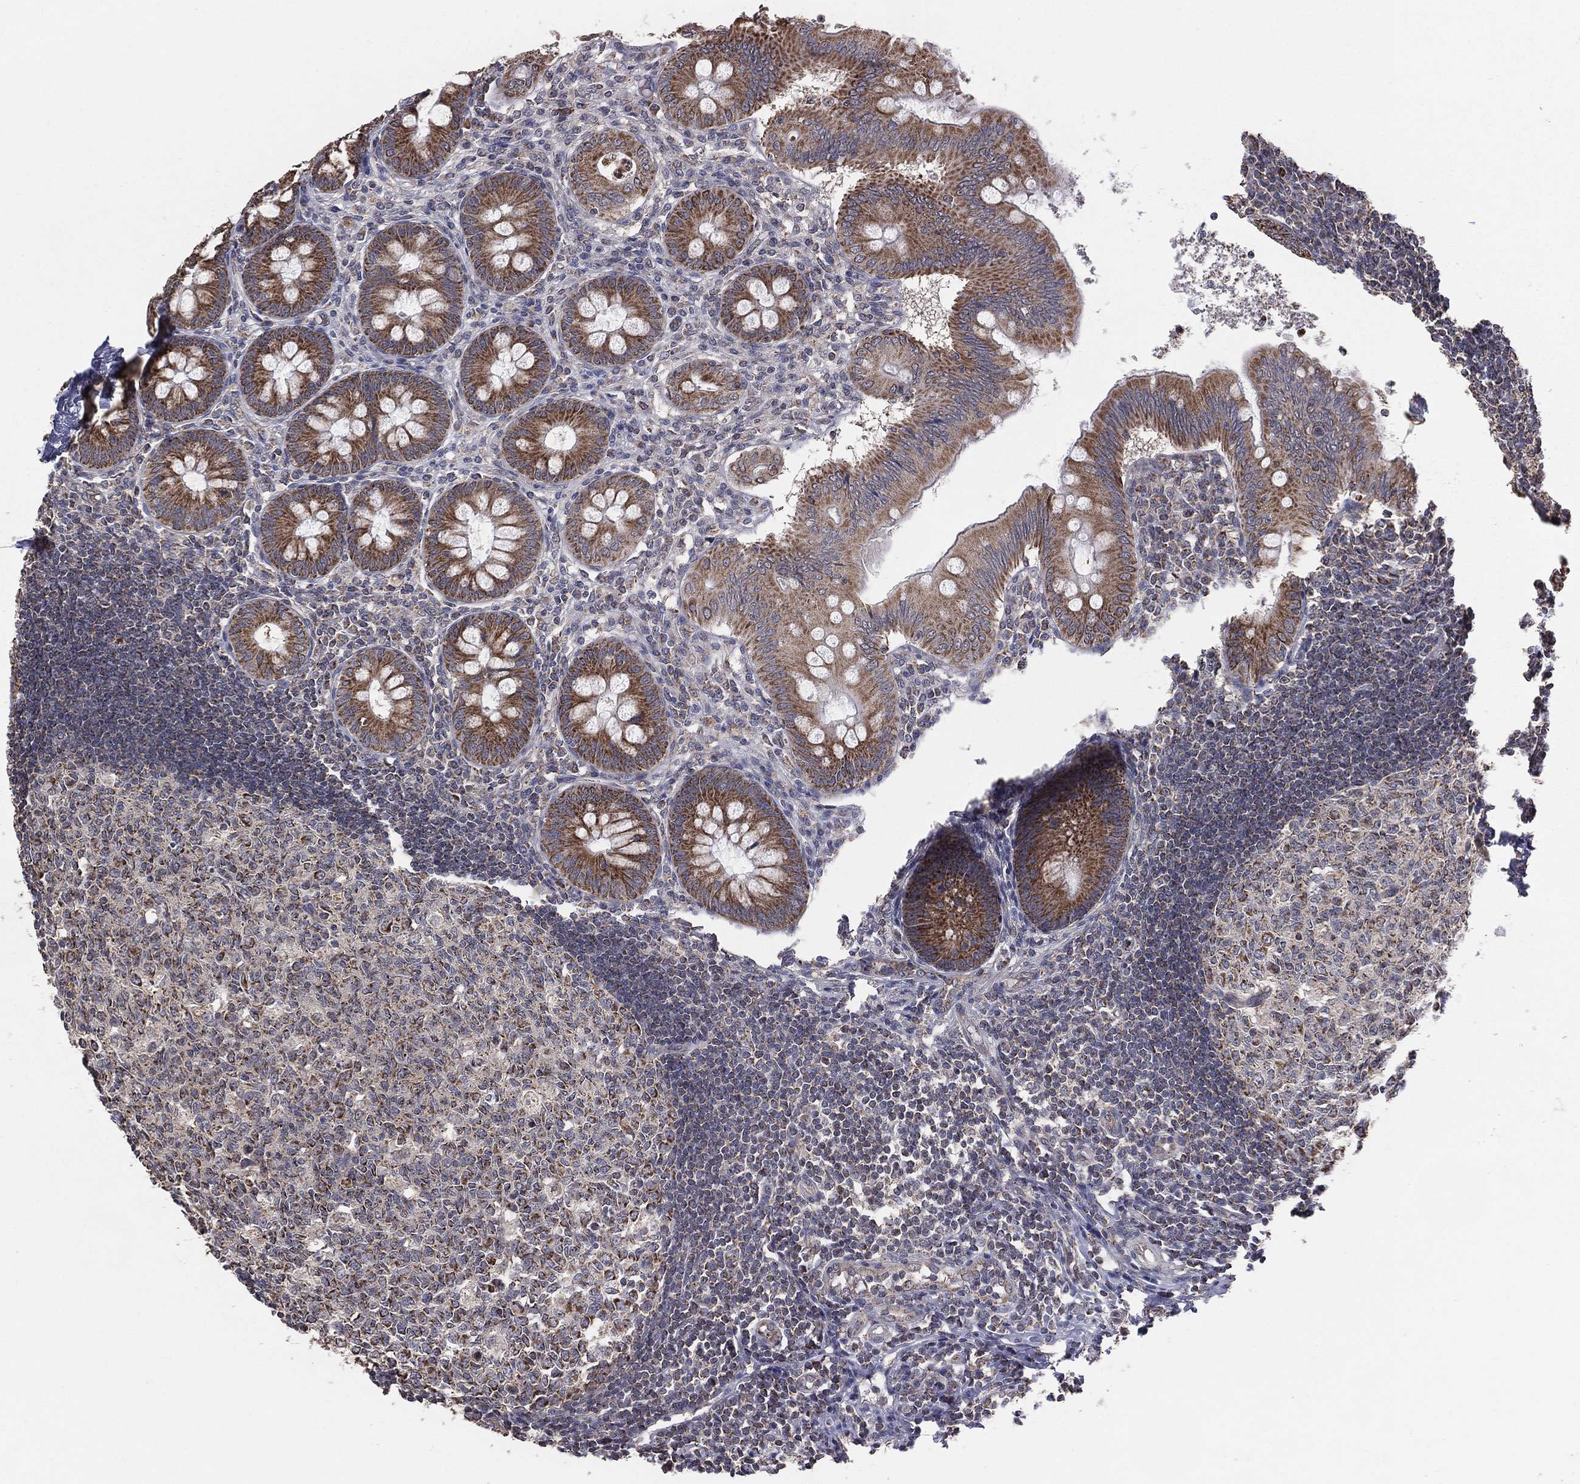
{"staining": {"intensity": "strong", "quantity": "25%-75%", "location": "cytoplasmic/membranous"}, "tissue": "appendix", "cell_type": "Glandular cells", "image_type": "normal", "snomed": [{"axis": "morphology", "description": "Normal tissue, NOS"}, {"axis": "morphology", "description": "Inflammation, NOS"}, {"axis": "topography", "description": "Appendix"}], "caption": "Immunohistochemistry (IHC) photomicrograph of normal appendix: appendix stained using immunohistochemistry displays high levels of strong protein expression localized specifically in the cytoplasmic/membranous of glandular cells, appearing as a cytoplasmic/membranous brown color.", "gene": "MRPL46", "patient": {"sex": "male", "age": 16}}